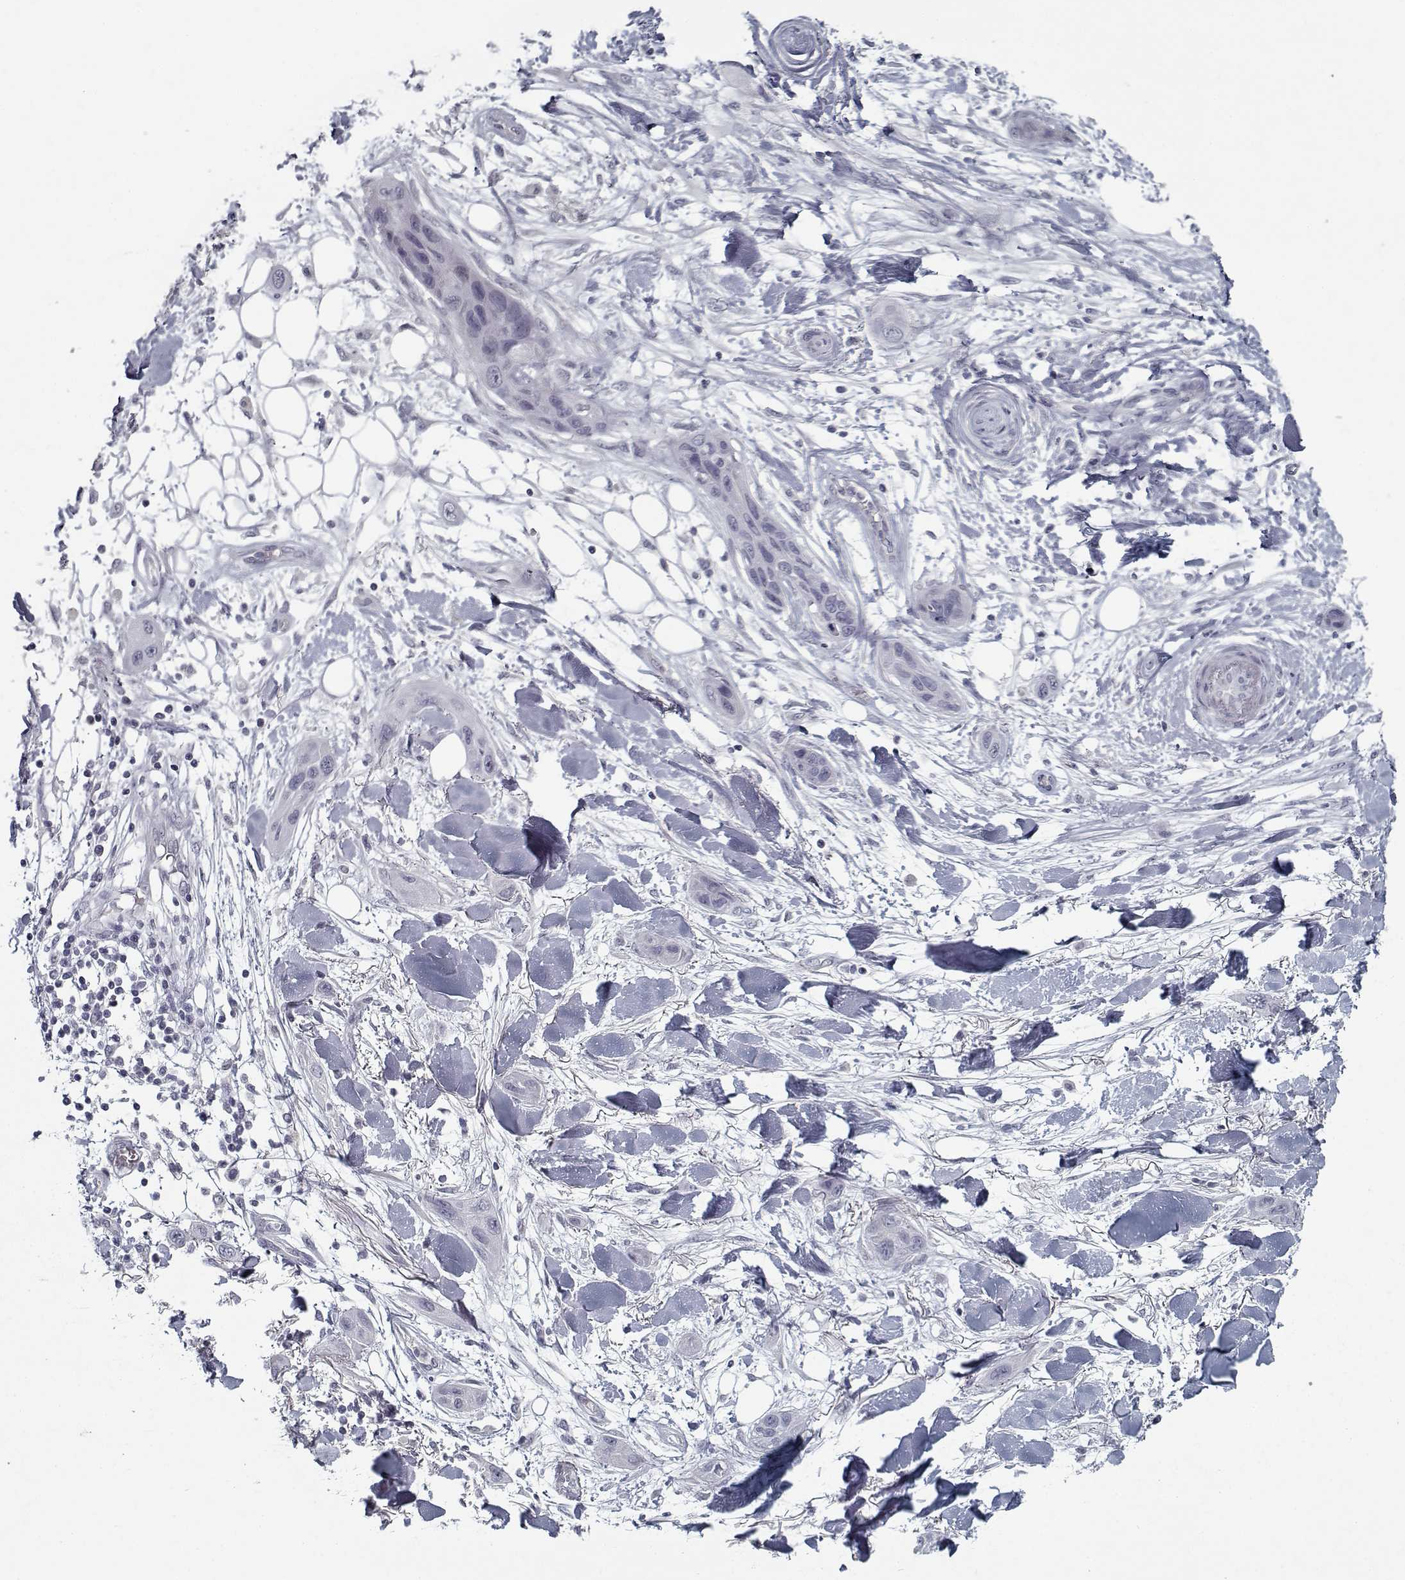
{"staining": {"intensity": "negative", "quantity": "none", "location": "none"}, "tissue": "skin cancer", "cell_type": "Tumor cells", "image_type": "cancer", "snomed": [{"axis": "morphology", "description": "Squamous cell carcinoma, NOS"}, {"axis": "topography", "description": "Skin"}], "caption": "Immunohistochemistry (IHC) image of skin cancer (squamous cell carcinoma) stained for a protein (brown), which exhibits no positivity in tumor cells.", "gene": "GAD2", "patient": {"sex": "male", "age": 79}}